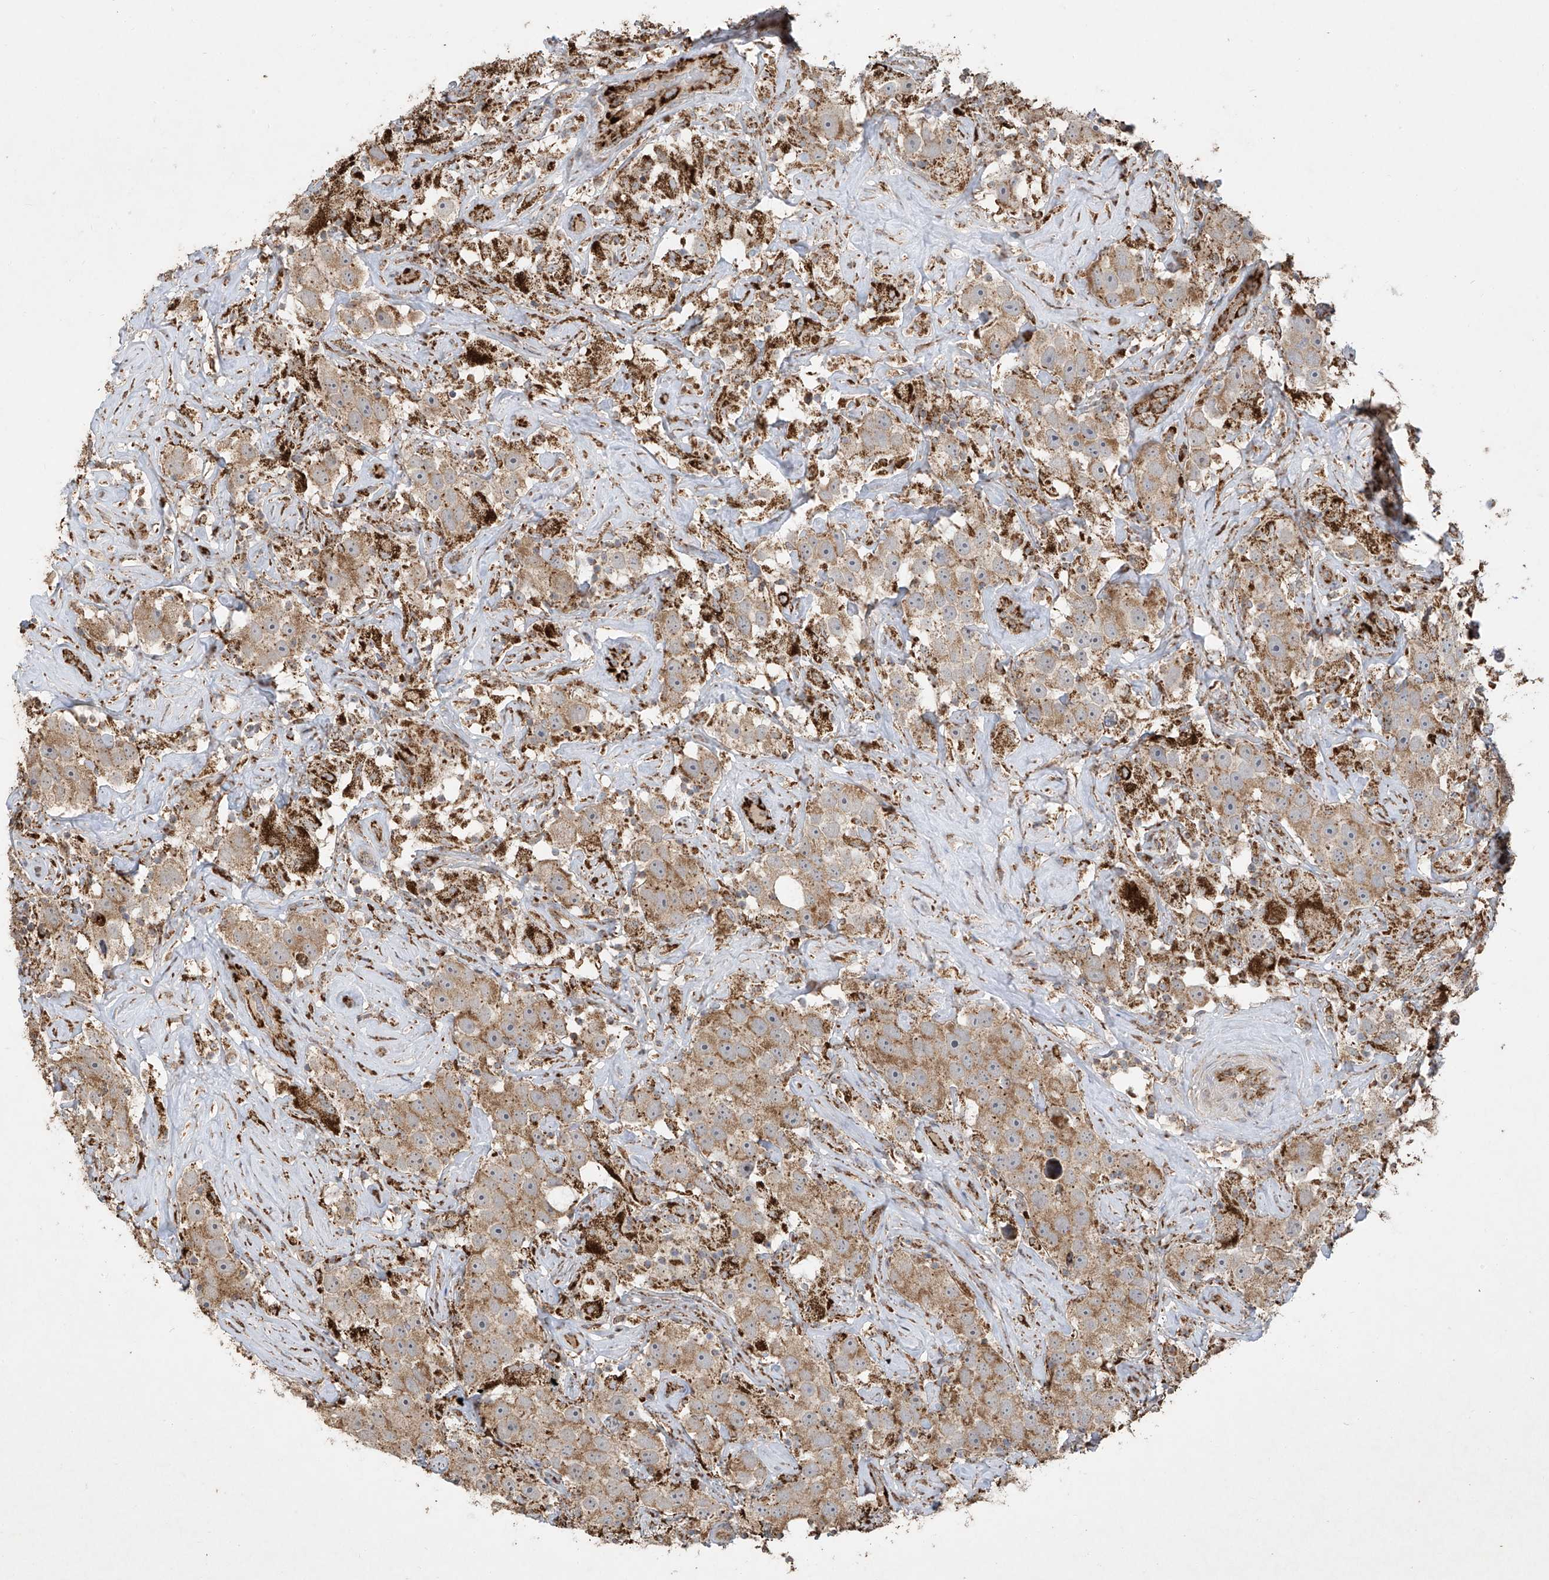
{"staining": {"intensity": "moderate", "quantity": ">75%", "location": "cytoplasmic/membranous"}, "tissue": "testis cancer", "cell_type": "Tumor cells", "image_type": "cancer", "snomed": [{"axis": "morphology", "description": "Seminoma, NOS"}, {"axis": "topography", "description": "Testis"}], "caption": "The photomicrograph exhibits a brown stain indicating the presence of a protein in the cytoplasmic/membranous of tumor cells in seminoma (testis).", "gene": "UQCC1", "patient": {"sex": "male", "age": 49}}